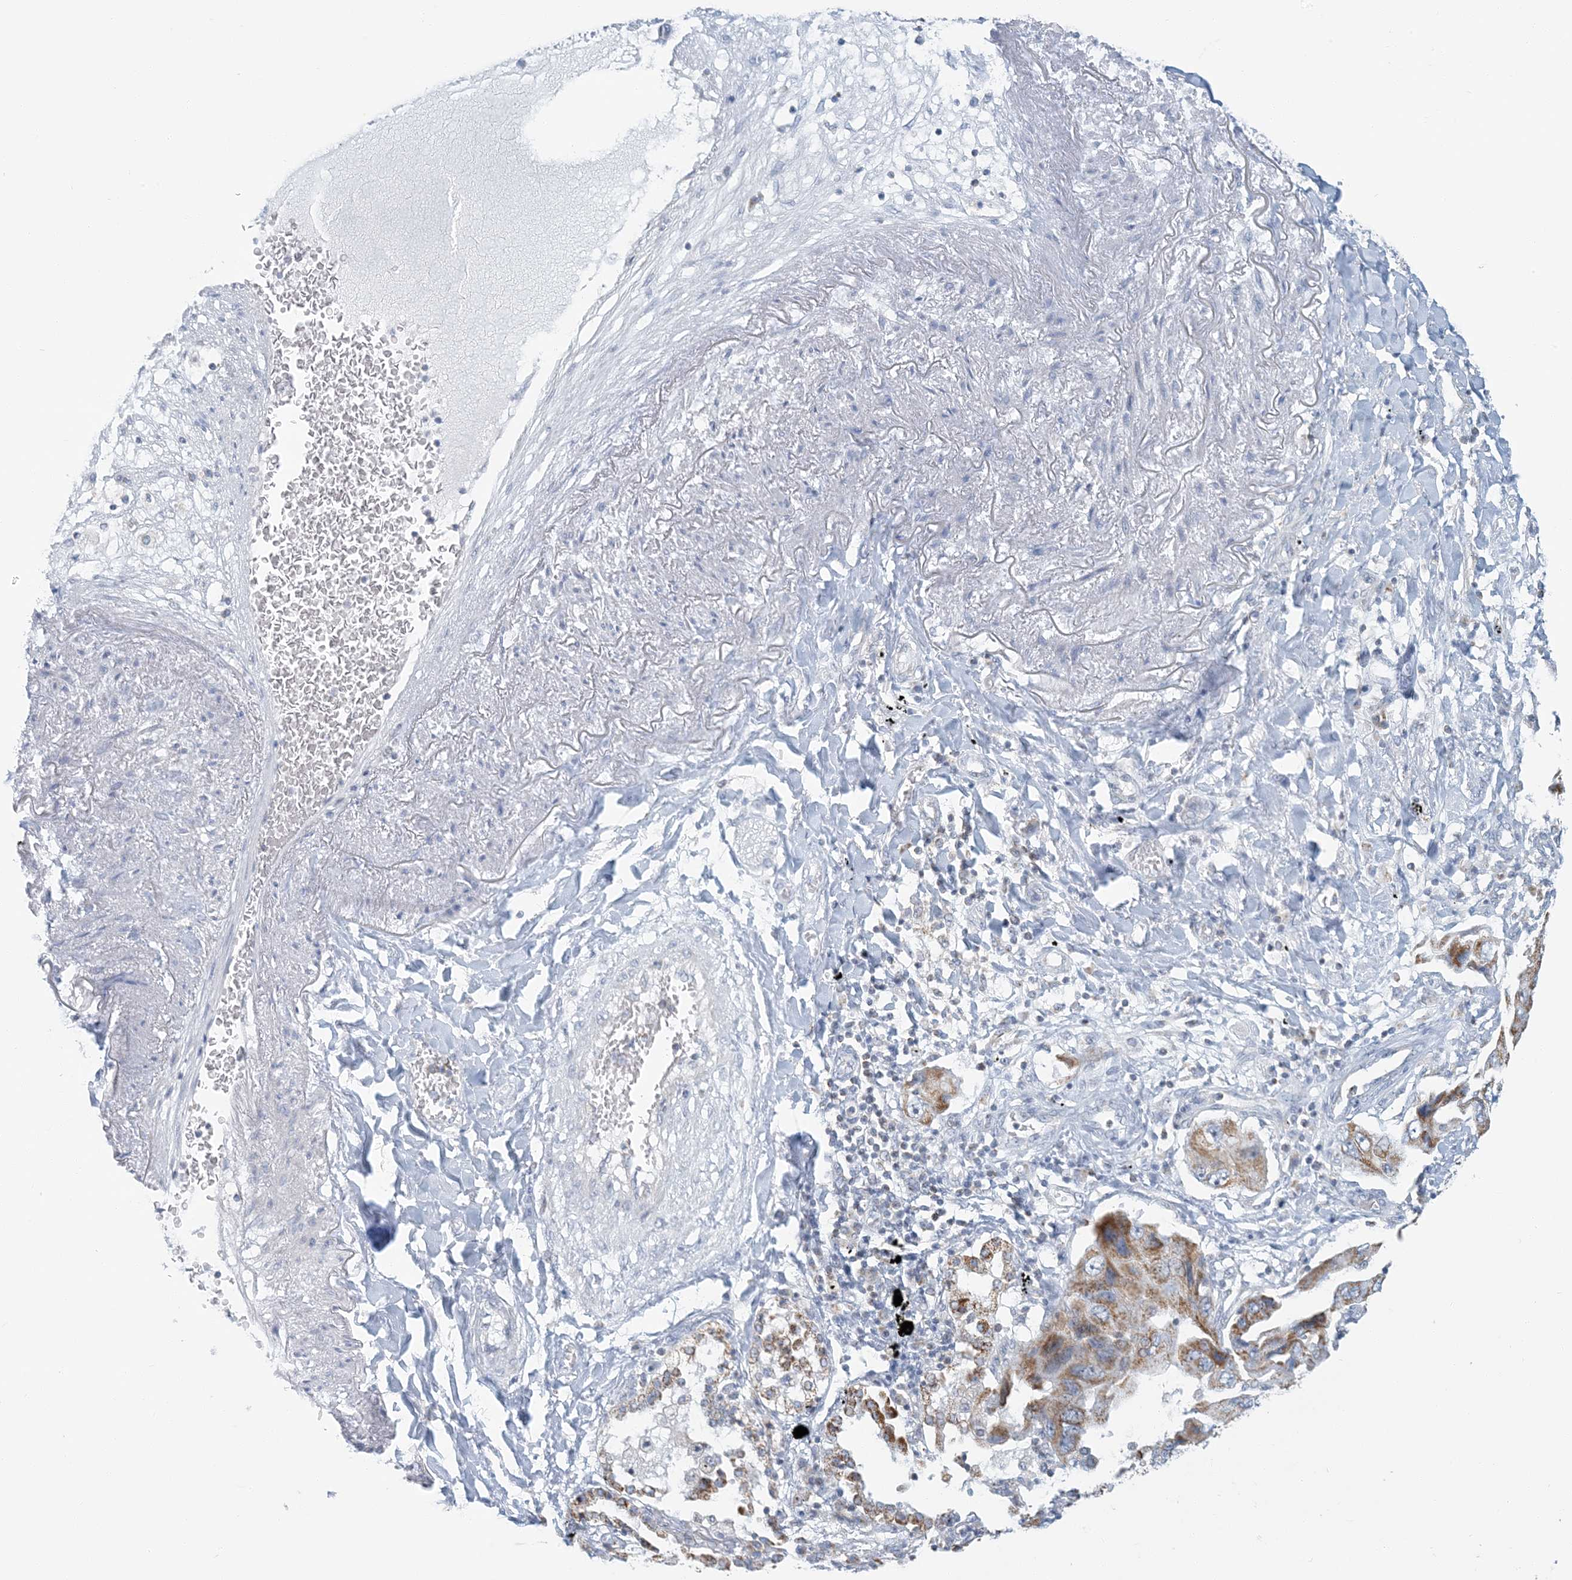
{"staining": {"intensity": "moderate", "quantity": ">75%", "location": "cytoplasmic/membranous"}, "tissue": "lung cancer", "cell_type": "Tumor cells", "image_type": "cancer", "snomed": [{"axis": "morphology", "description": "Adenocarcinoma, NOS"}, {"axis": "topography", "description": "Lung"}], "caption": "A brown stain shows moderate cytoplasmic/membranous staining of a protein in human lung cancer (adenocarcinoma) tumor cells.", "gene": "BDH1", "patient": {"sex": "female", "age": 65}}